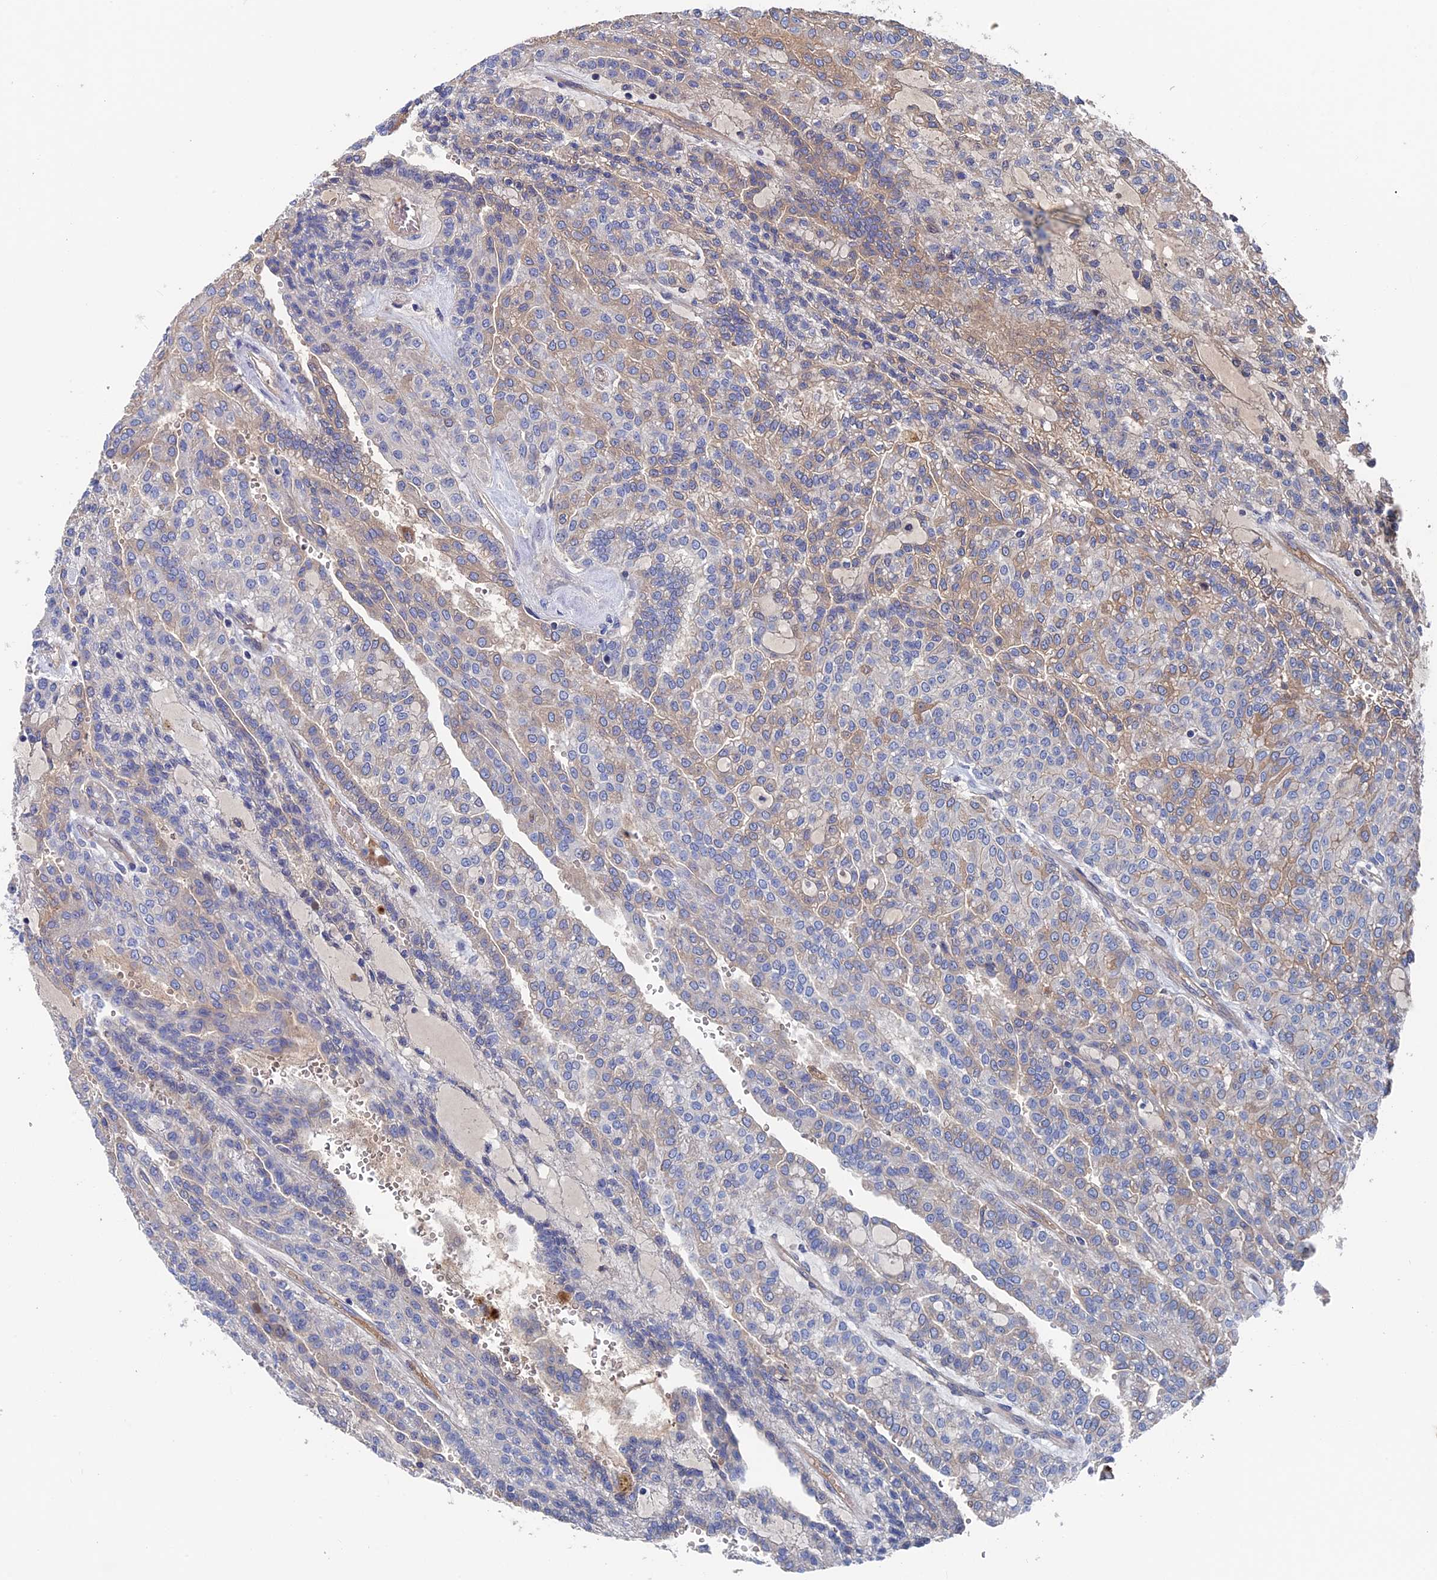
{"staining": {"intensity": "weak", "quantity": "<25%", "location": "cytoplasmic/membranous"}, "tissue": "renal cancer", "cell_type": "Tumor cells", "image_type": "cancer", "snomed": [{"axis": "morphology", "description": "Adenocarcinoma, NOS"}, {"axis": "topography", "description": "Kidney"}], "caption": "Tumor cells are negative for brown protein staining in adenocarcinoma (renal). (Stains: DAB (3,3'-diaminobenzidine) immunohistochemistry (IHC) with hematoxylin counter stain, Microscopy: brightfield microscopy at high magnification).", "gene": "RPUSD1", "patient": {"sex": "male", "age": 63}}